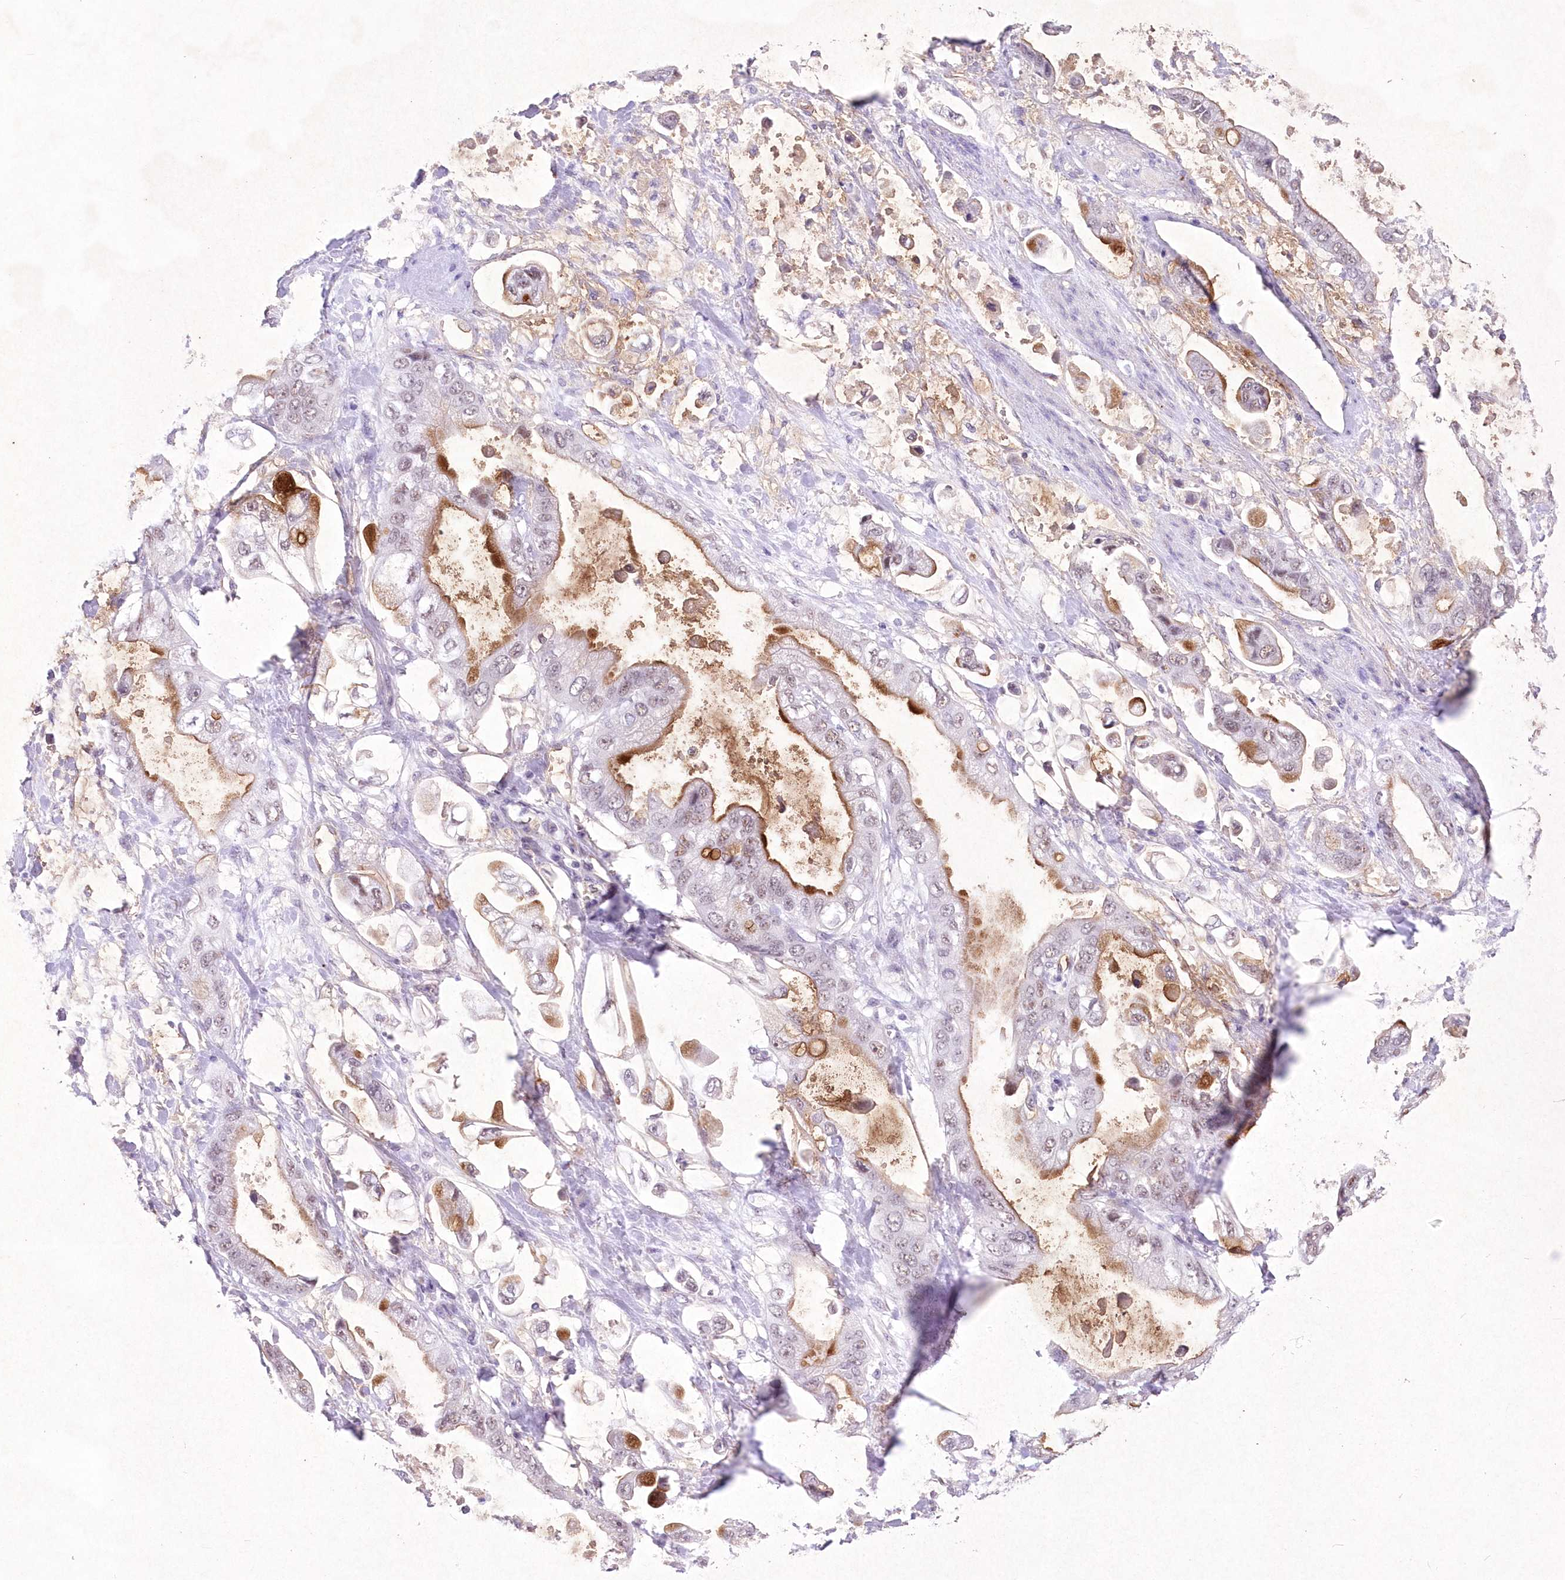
{"staining": {"intensity": "moderate", "quantity": "<25%", "location": "cytoplasmic/membranous,nuclear"}, "tissue": "stomach cancer", "cell_type": "Tumor cells", "image_type": "cancer", "snomed": [{"axis": "morphology", "description": "Adenocarcinoma, NOS"}, {"axis": "topography", "description": "Stomach"}], "caption": "Human adenocarcinoma (stomach) stained for a protein (brown) exhibits moderate cytoplasmic/membranous and nuclear positive staining in about <25% of tumor cells.", "gene": "RBM27", "patient": {"sex": "male", "age": 62}}